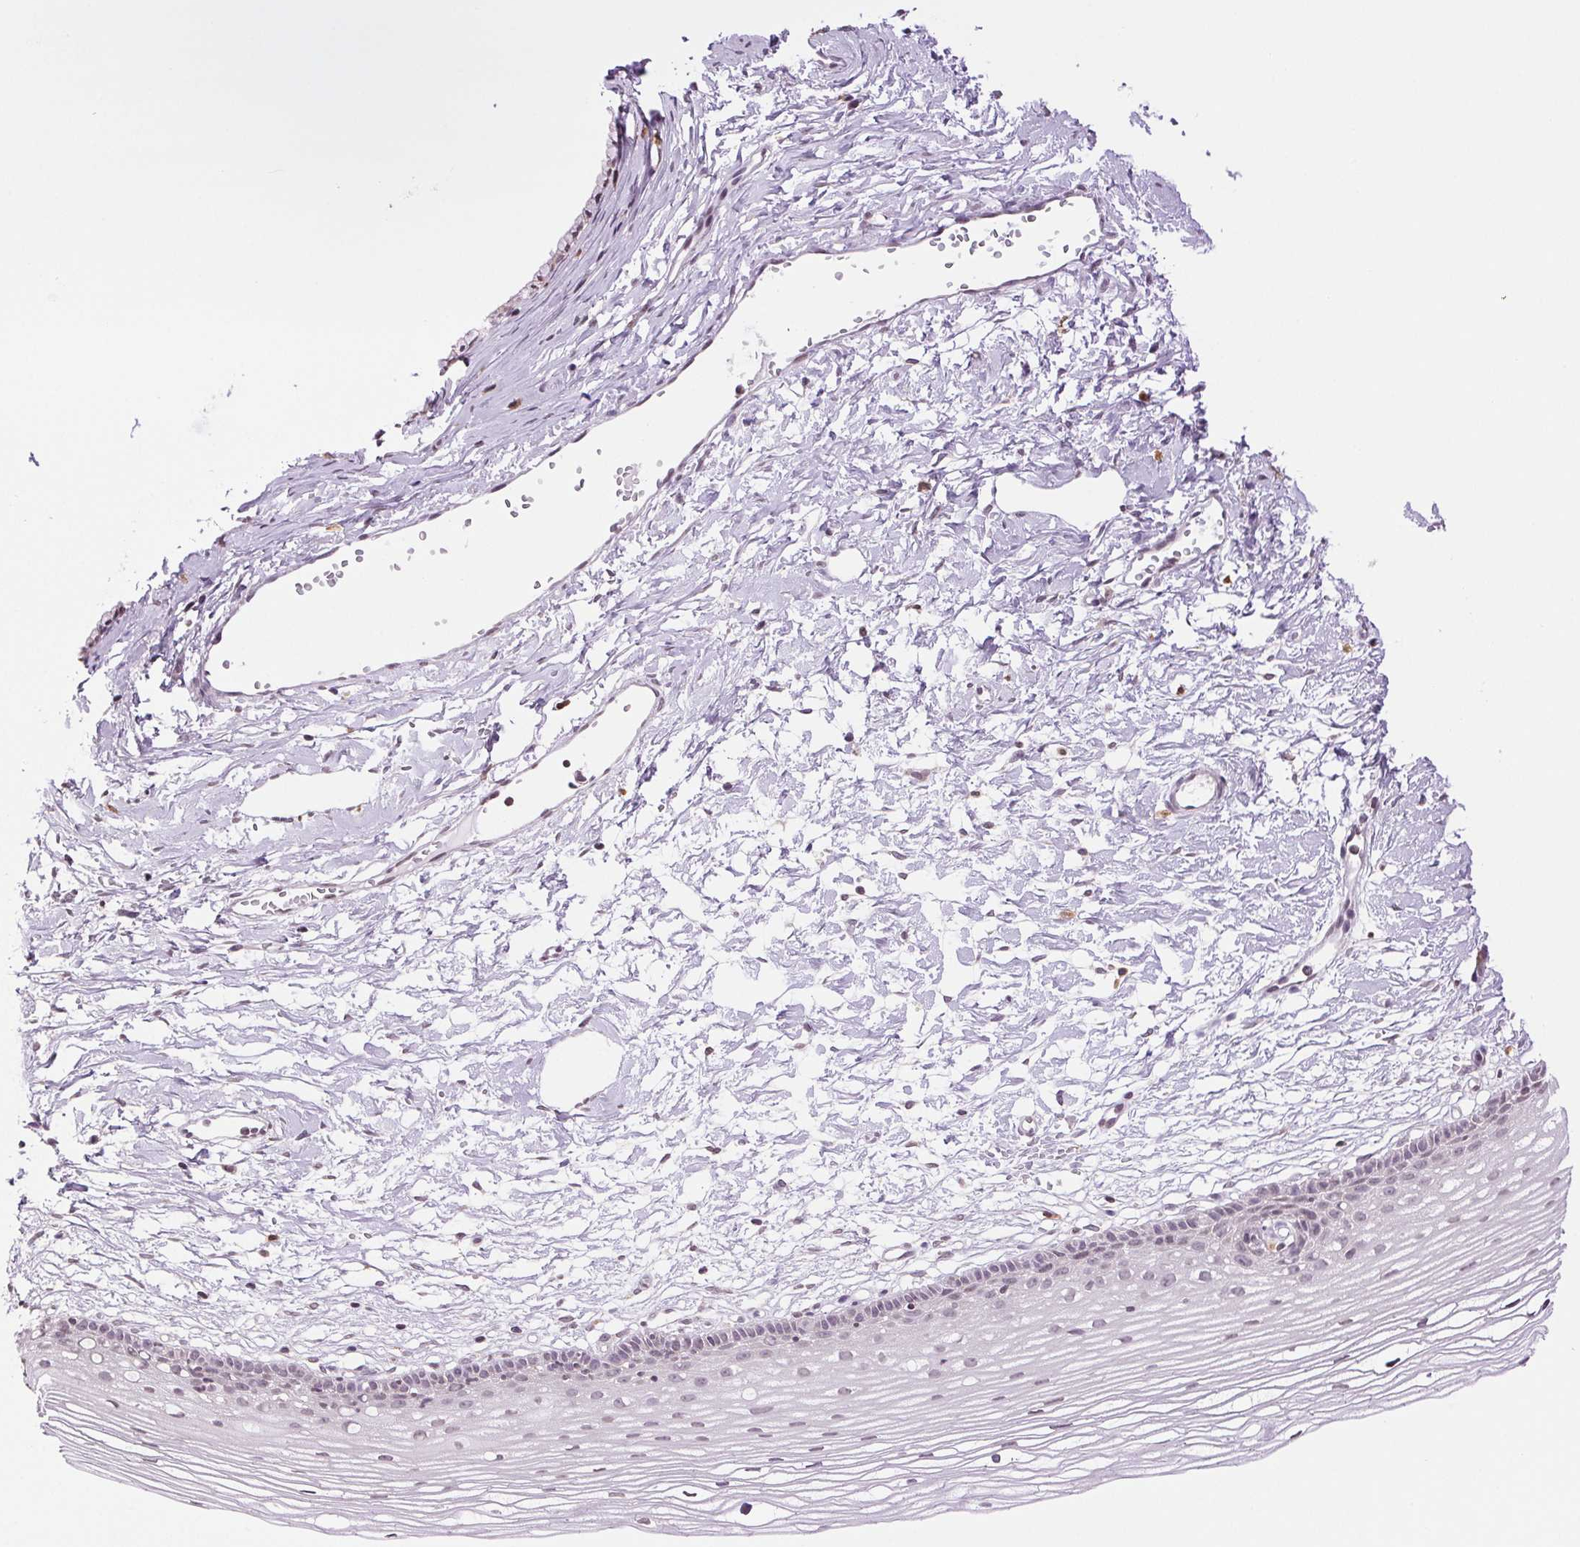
{"staining": {"intensity": "weak", "quantity": "<25%", "location": "nuclear"}, "tissue": "cervix", "cell_type": "Glandular cells", "image_type": "normal", "snomed": [{"axis": "morphology", "description": "Normal tissue, NOS"}, {"axis": "topography", "description": "Cervix"}], "caption": "Photomicrograph shows no significant protein staining in glandular cells of unremarkable cervix. Brightfield microscopy of immunohistochemistry (IHC) stained with DAB (brown) and hematoxylin (blue), captured at high magnification.", "gene": "TNNT3", "patient": {"sex": "female", "age": 40}}